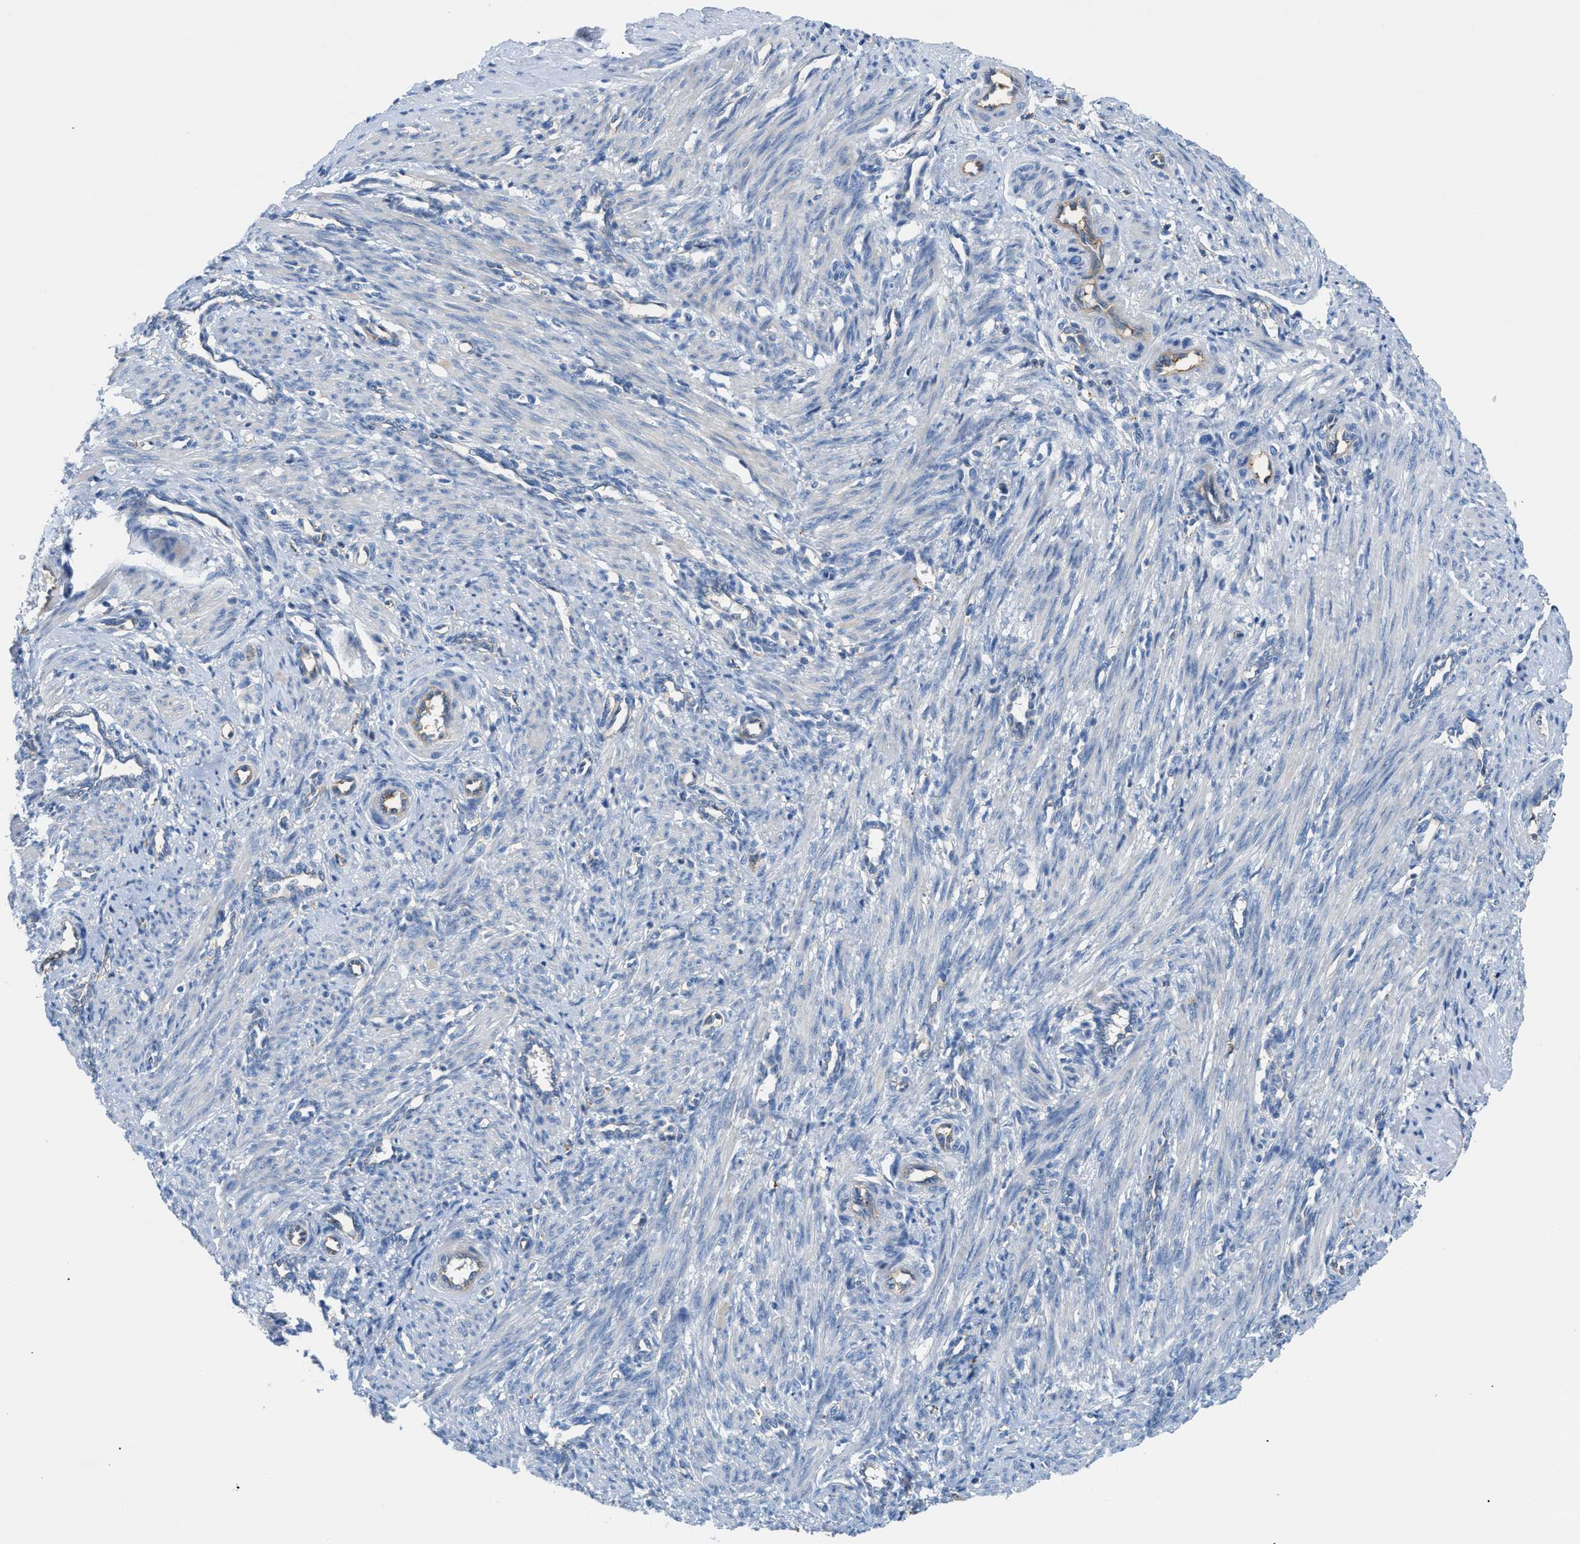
{"staining": {"intensity": "weak", "quantity": "25%-75%", "location": "cytoplasmic/membranous"}, "tissue": "smooth muscle", "cell_type": "Smooth muscle cells", "image_type": "normal", "snomed": [{"axis": "morphology", "description": "Normal tissue, NOS"}, {"axis": "topography", "description": "Smooth muscle"}, {"axis": "topography", "description": "Uterus"}], "caption": "A brown stain shows weak cytoplasmic/membranous positivity of a protein in smooth muscle cells of benign human smooth muscle. Nuclei are stained in blue.", "gene": "ORAI1", "patient": {"sex": "female", "age": 39}}